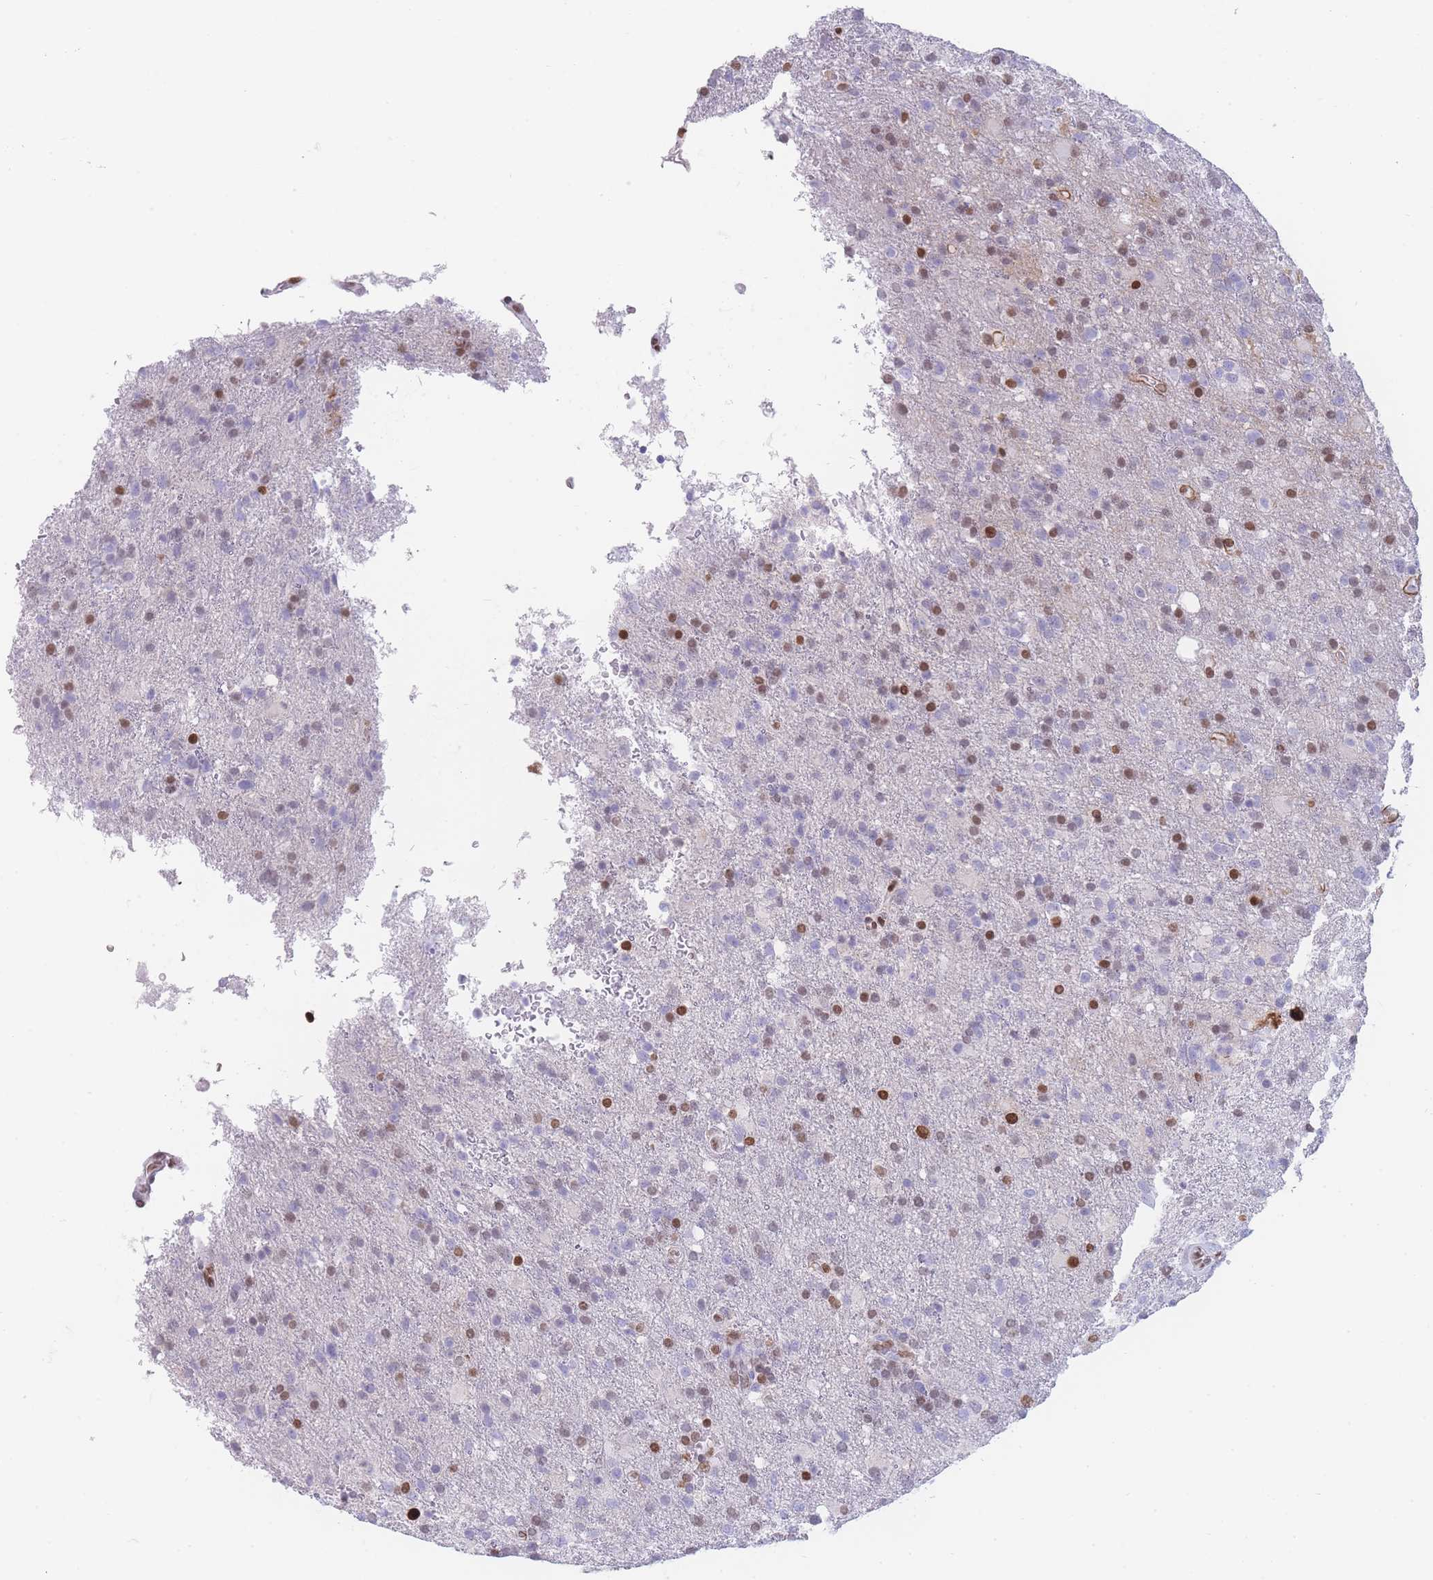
{"staining": {"intensity": "moderate", "quantity": "<25%", "location": "nuclear"}, "tissue": "glioma", "cell_type": "Tumor cells", "image_type": "cancer", "snomed": [{"axis": "morphology", "description": "Glioma, malignant, High grade"}, {"axis": "topography", "description": "Brain"}], "caption": "High-magnification brightfield microscopy of glioma stained with DAB (brown) and counterstained with hematoxylin (blue). tumor cells exhibit moderate nuclear staining is appreciated in approximately<25% of cells.", "gene": "PSMB5", "patient": {"sex": "female", "age": 74}}